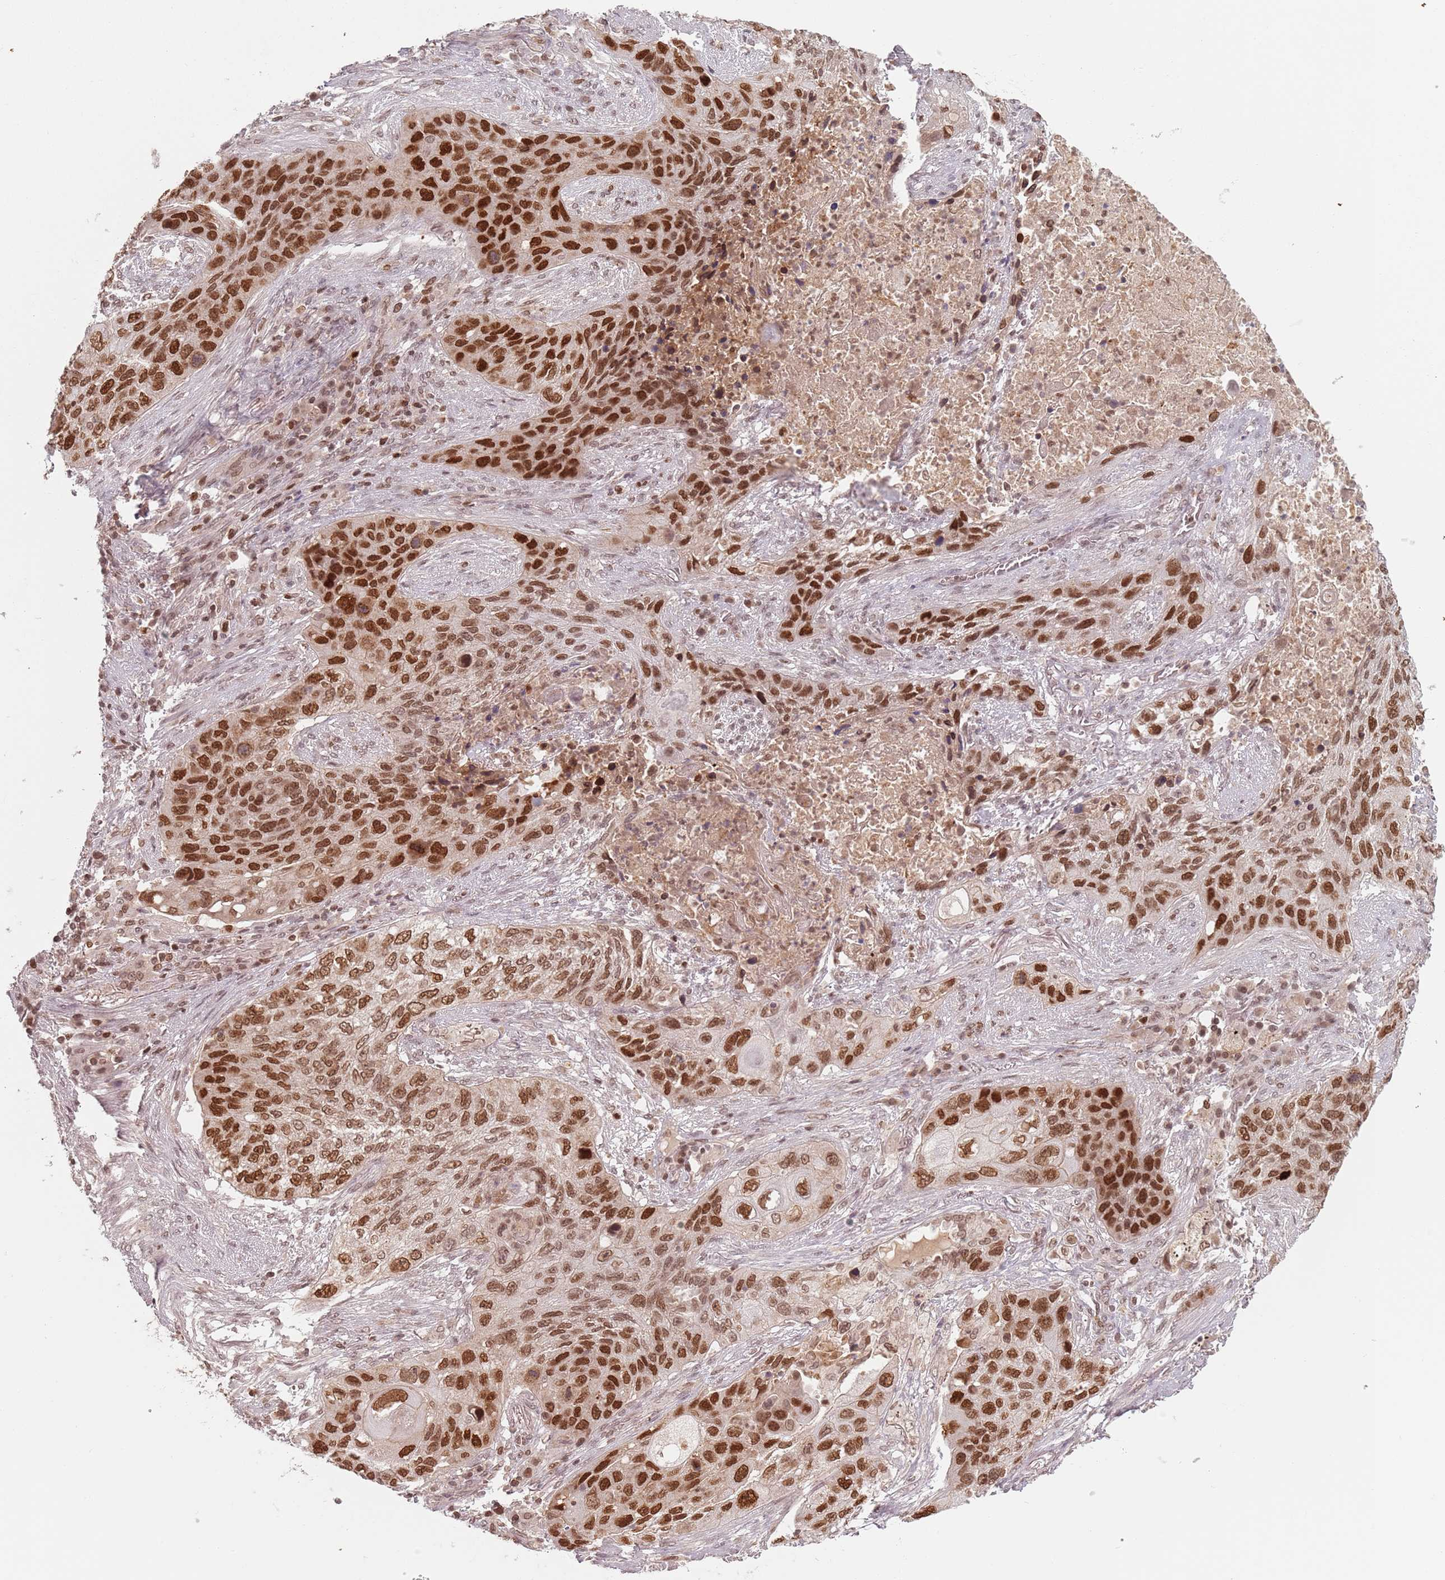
{"staining": {"intensity": "strong", "quantity": ">75%", "location": "cytoplasmic/membranous,nuclear"}, "tissue": "lung cancer", "cell_type": "Tumor cells", "image_type": "cancer", "snomed": [{"axis": "morphology", "description": "Squamous cell carcinoma, NOS"}, {"axis": "topography", "description": "Lung"}], "caption": "Immunohistochemical staining of human lung cancer shows high levels of strong cytoplasmic/membranous and nuclear staining in approximately >75% of tumor cells.", "gene": "NUP50", "patient": {"sex": "female", "age": 63}}